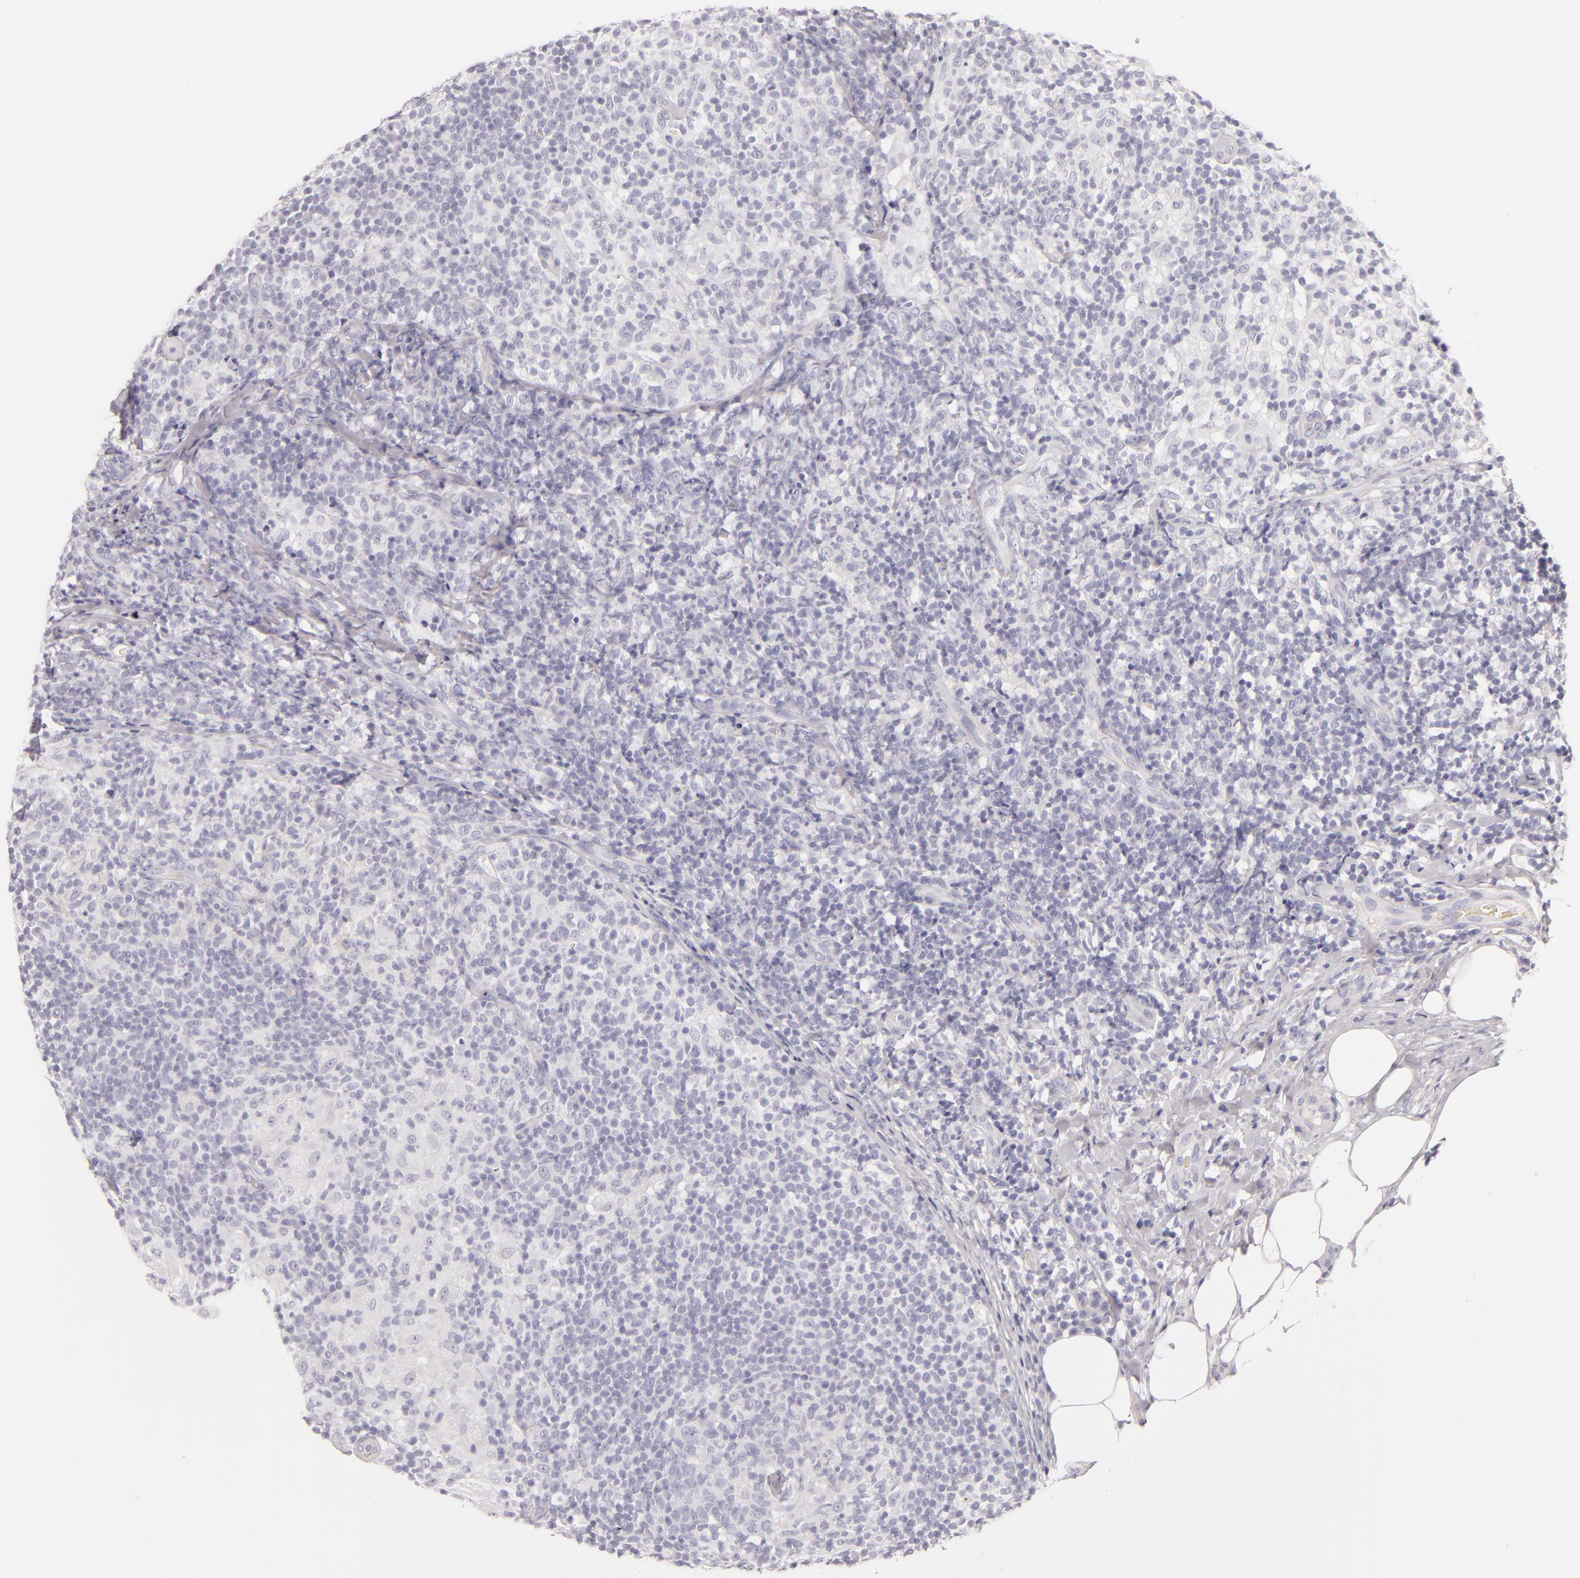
{"staining": {"intensity": "negative", "quantity": "none", "location": "none"}, "tissue": "lymph node", "cell_type": "Germinal center cells", "image_type": "normal", "snomed": [{"axis": "morphology", "description": "Normal tissue, NOS"}, {"axis": "morphology", "description": "Inflammation, NOS"}, {"axis": "topography", "description": "Lymph node"}], "caption": "Protein analysis of benign lymph node demonstrates no significant expression in germinal center cells. Nuclei are stained in blue.", "gene": "FABP1", "patient": {"sex": "male", "age": 46}}